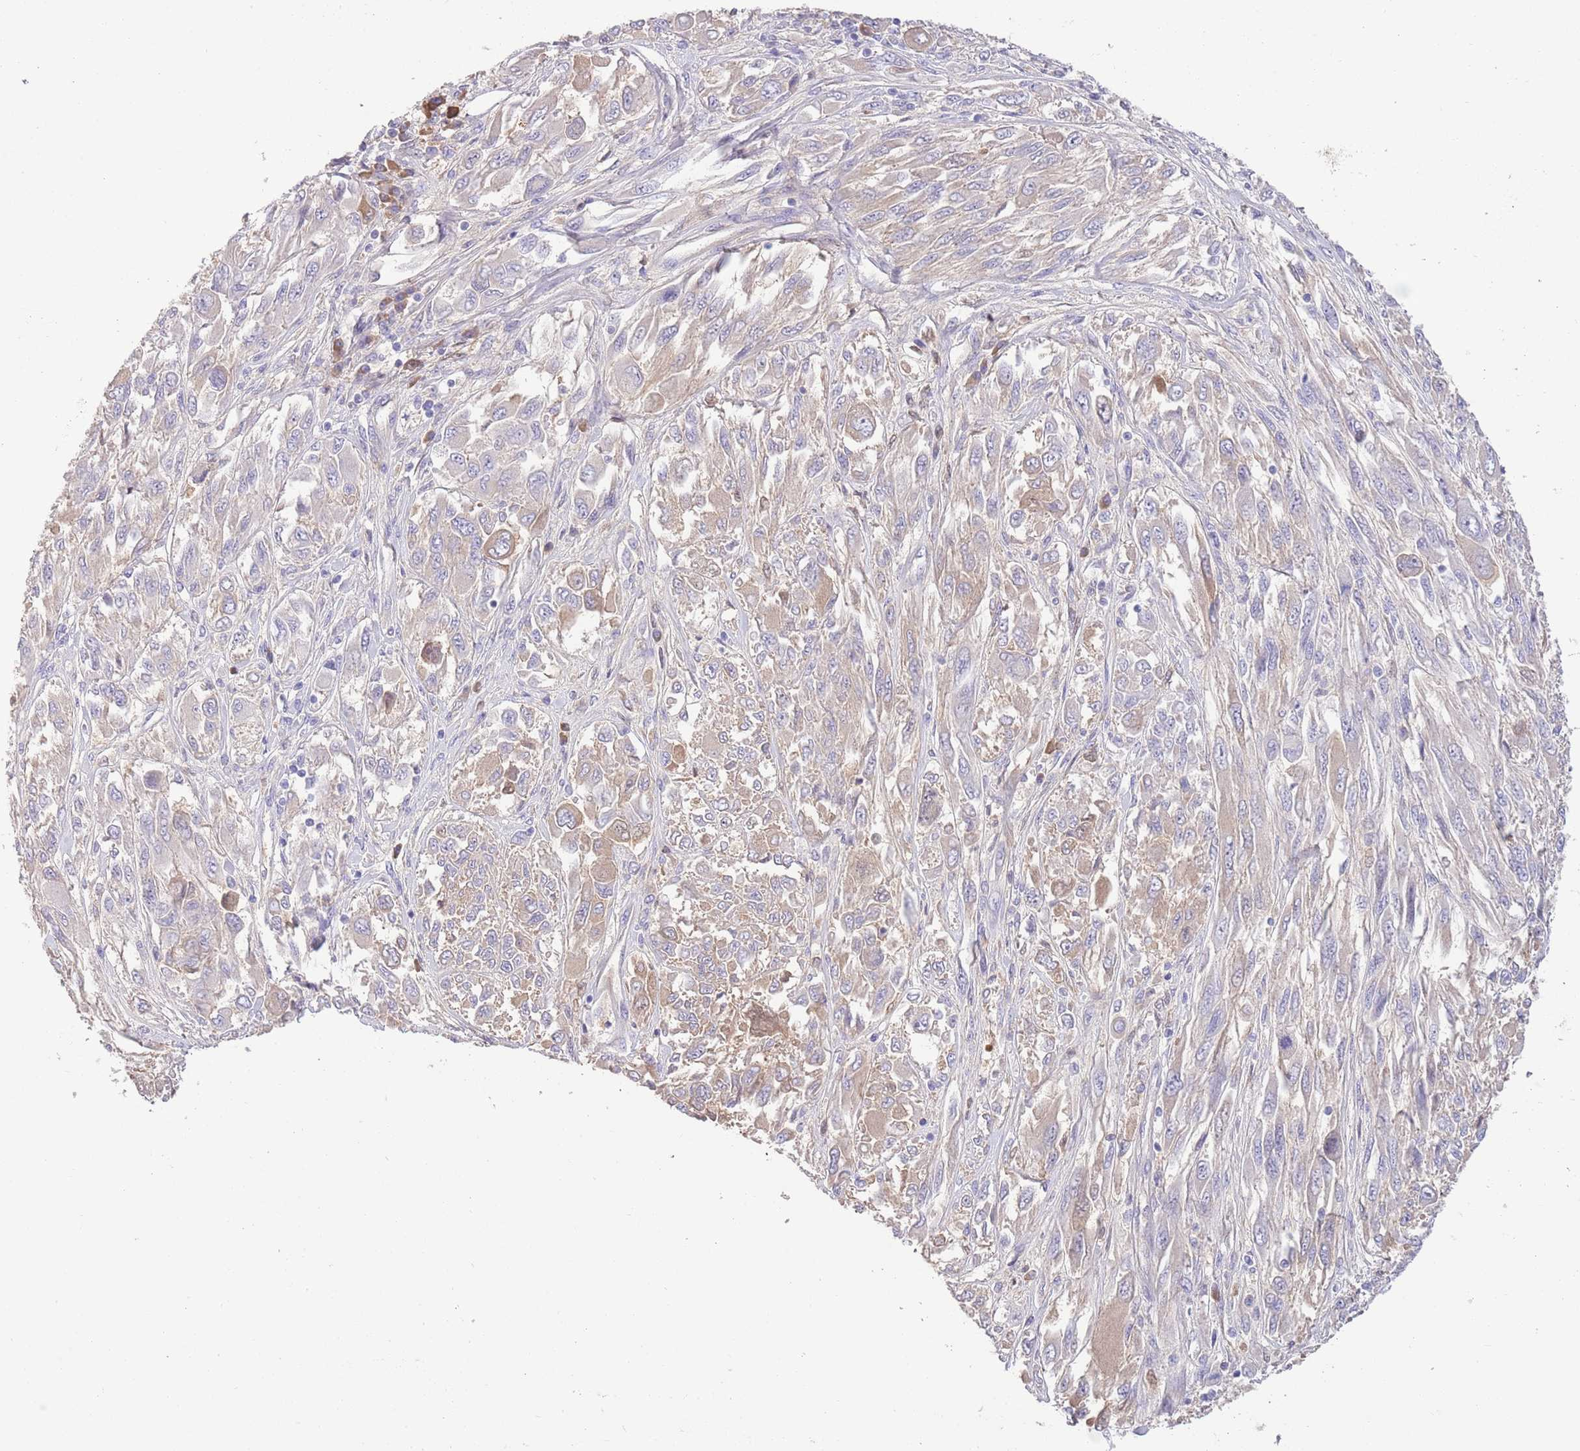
{"staining": {"intensity": "weak", "quantity": "25%-75%", "location": "cytoplasmic/membranous"}, "tissue": "melanoma", "cell_type": "Tumor cells", "image_type": "cancer", "snomed": [{"axis": "morphology", "description": "Malignant melanoma, NOS"}, {"axis": "topography", "description": "Skin"}], "caption": "About 25%-75% of tumor cells in melanoma exhibit weak cytoplasmic/membranous protein staining as visualized by brown immunohistochemical staining.", "gene": "IGFL4", "patient": {"sex": "female", "age": 91}}